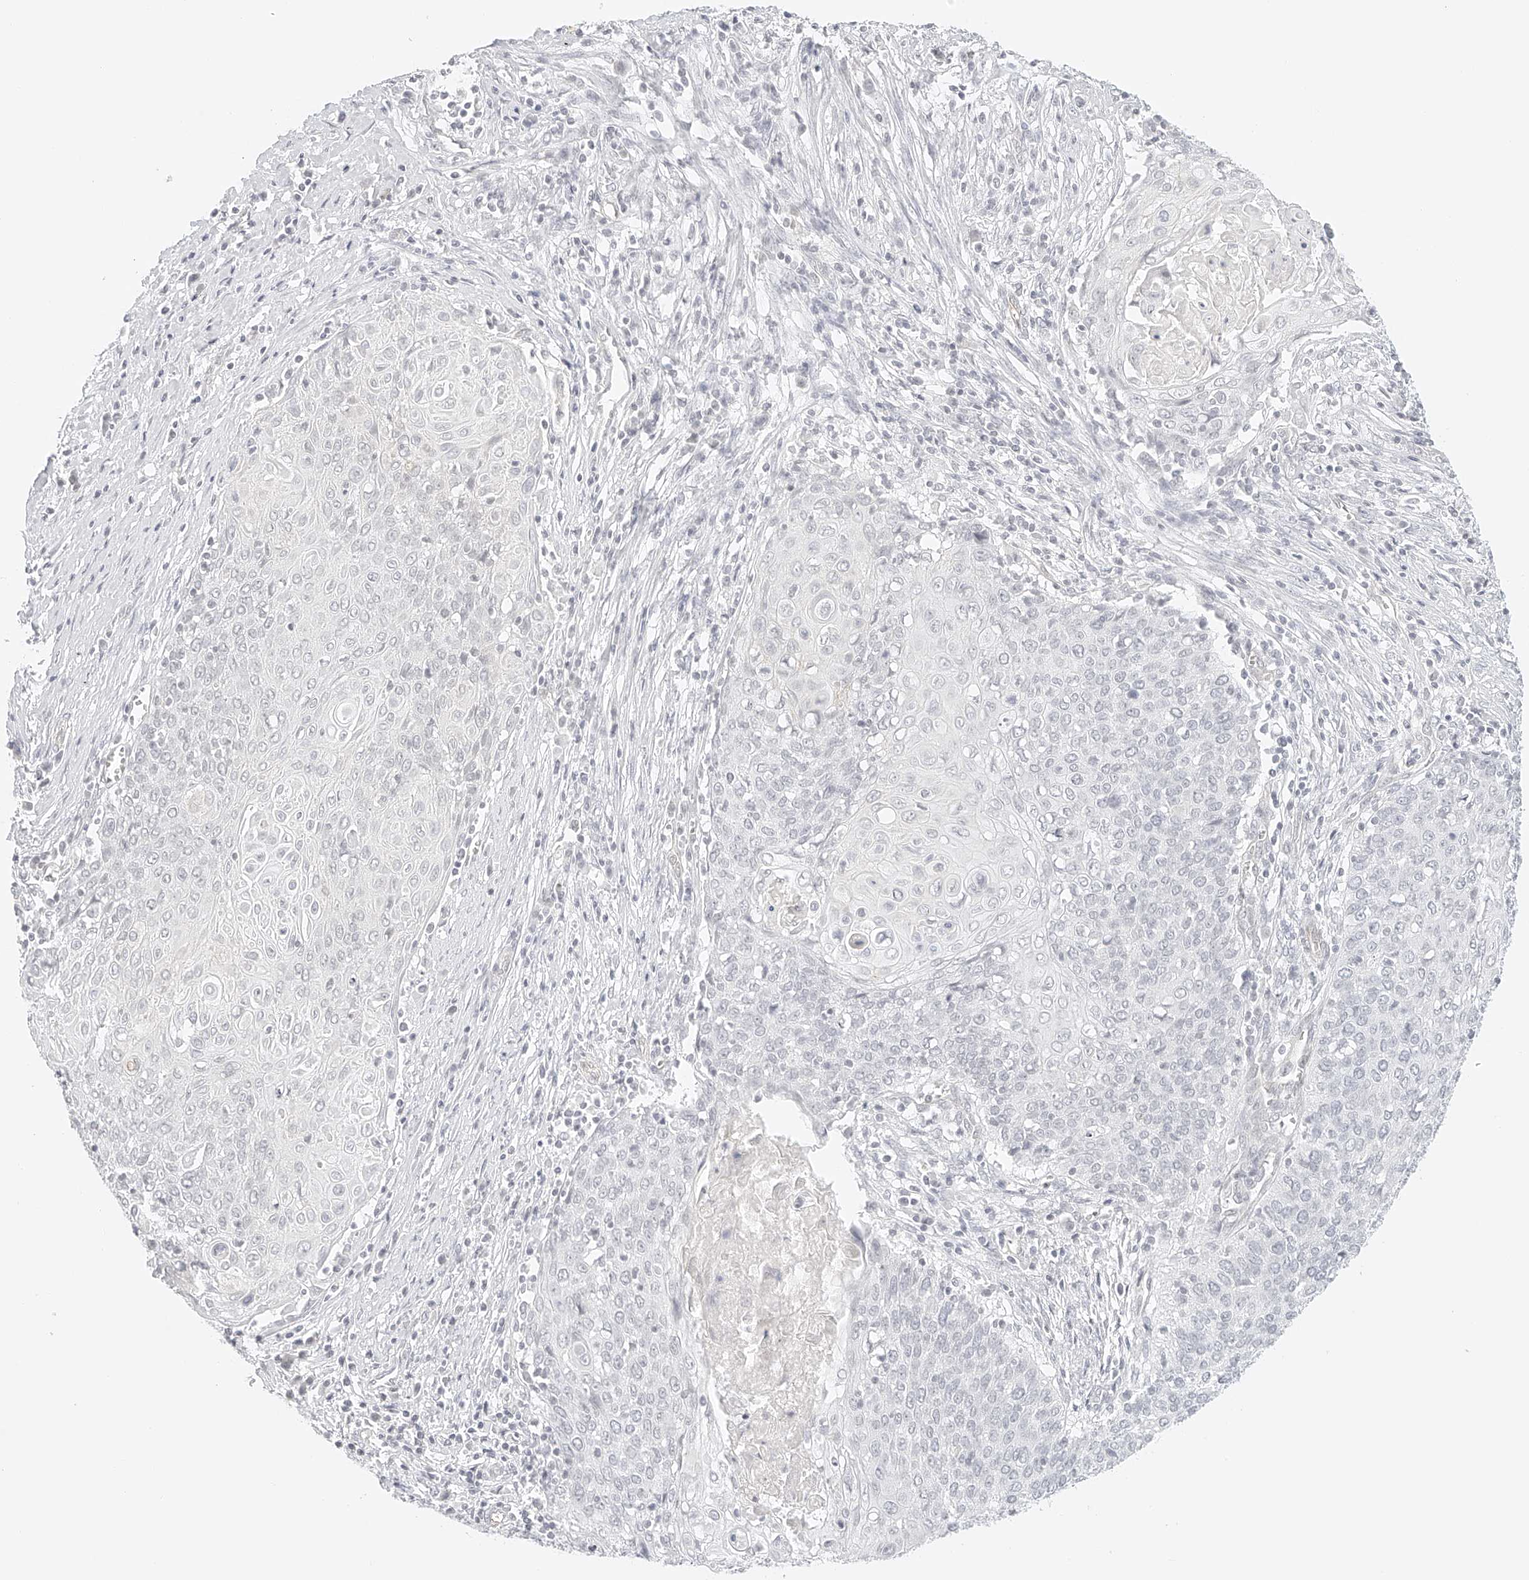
{"staining": {"intensity": "negative", "quantity": "none", "location": "none"}, "tissue": "cervical cancer", "cell_type": "Tumor cells", "image_type": "cancer", "snomed": [{"axis": "morphology", "description": "Squamous cell carcinoma, NOS"}, {"axis": "topography", "description": "Cervix"}], "caption": "Cervical squamous cell carcinoma was stained to show a protein in brown. There is no significant expression in tumor cells.", "gene": "ZFP69", "patient": {"sex": "female", "age": 39}}